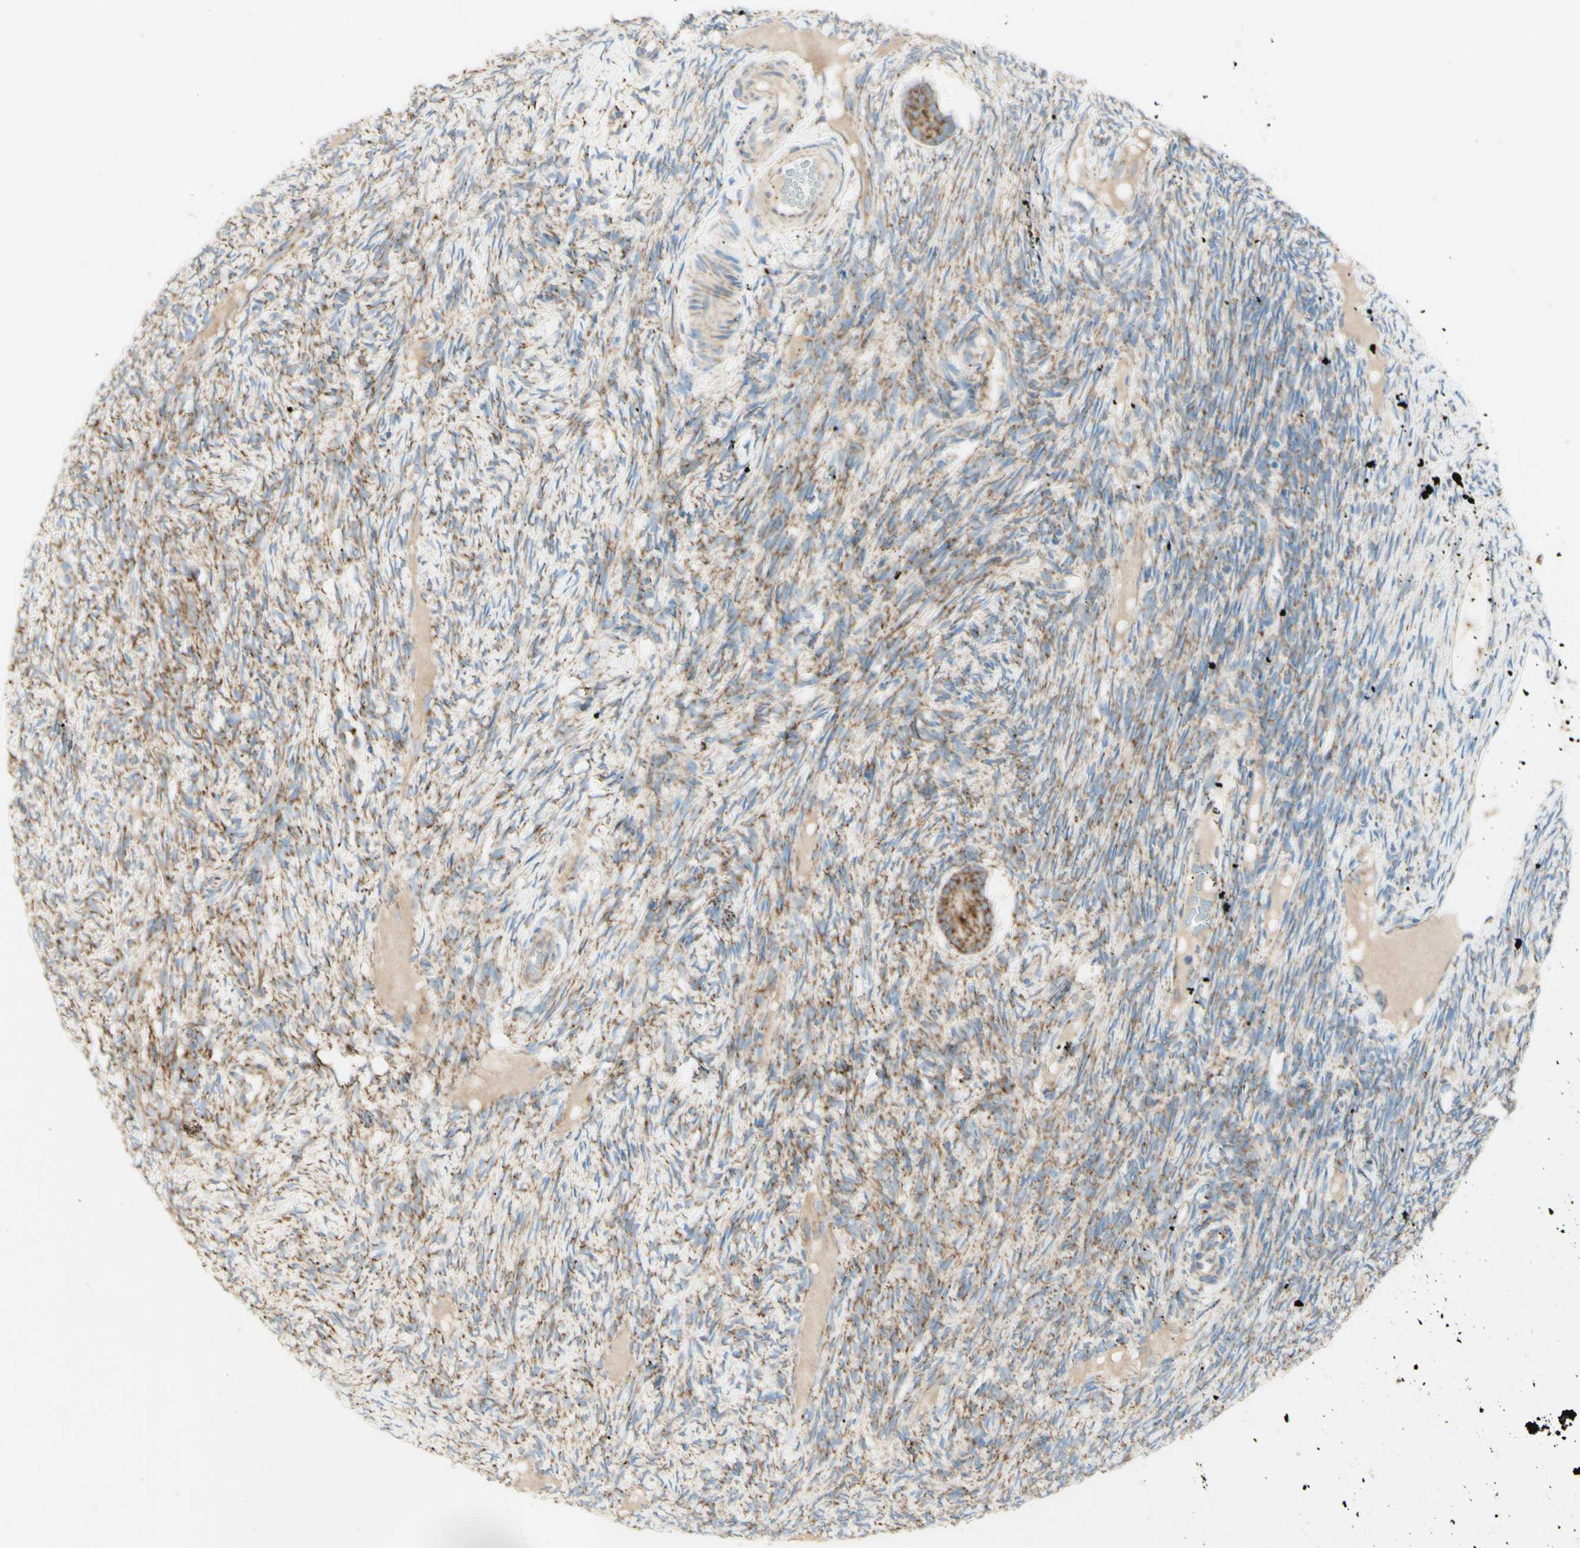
{"staining": {"intensity": "moderate", "quantity": ">75%", "location": "cytoplasmic/membranous"}, "tissue": "ovary", "cell_type": "Follicle cells", "image_type": "normal", "snomed": [{"axis": "morphology", "description": "Normal tissue, NOS"}, {"axis": "topography", "description": "Ovary"}], "caption": "A medium amount of moderate cytoplasmic/membranous staining is appreciated in about >75% of follicle cells in unremarkable ovary.", "gene": "ARMC10", "patient": {"sex": "female", "age": 33}}